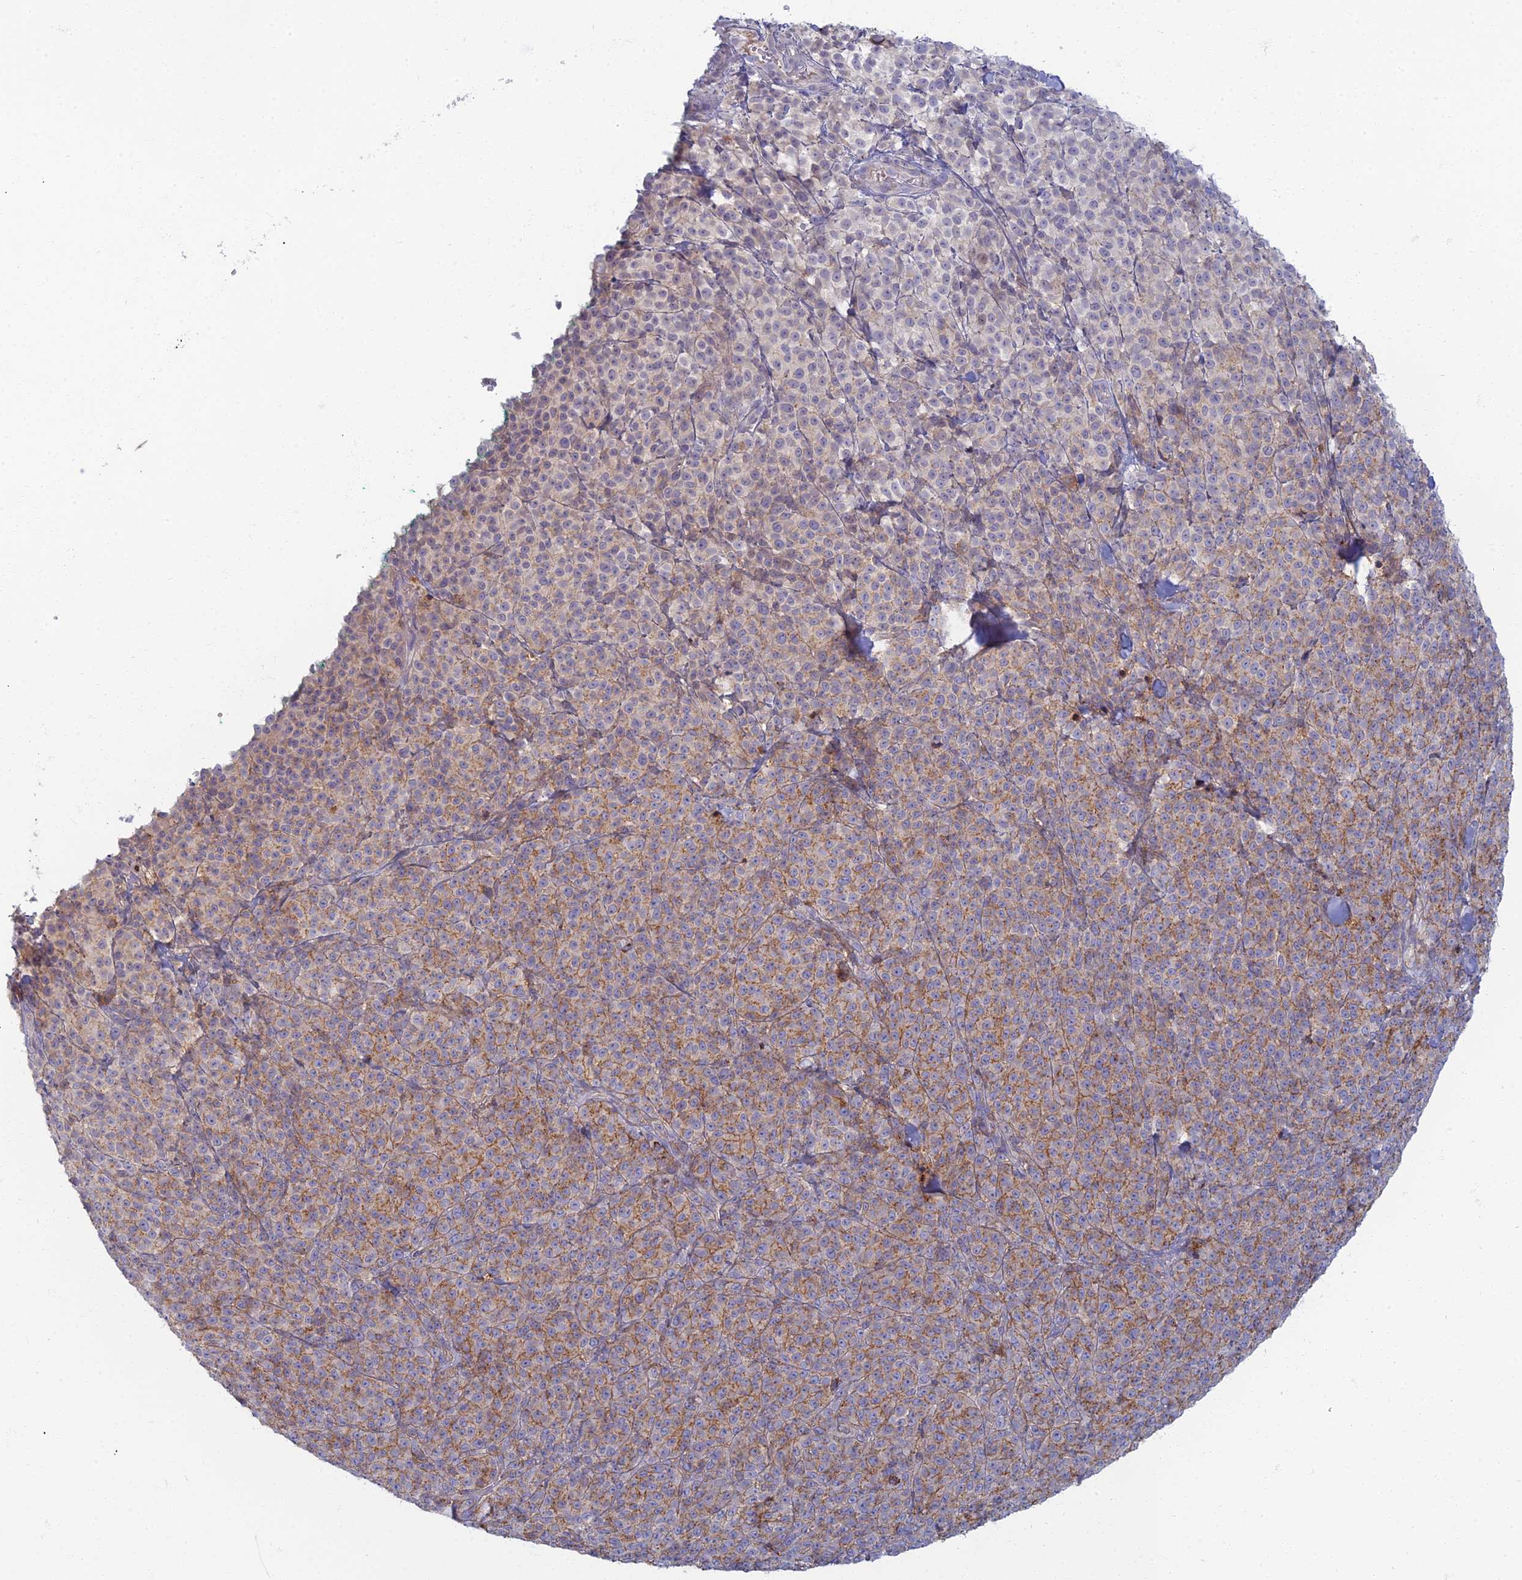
{"staining": {"intensity": "weak", "quantity": "25%-75%", "location": "cytoplasmic/membranous"}, "tissue": "melanoma", "cell_type": "Tumor cells", "image_type": "cancer", "snomed": [{"axis": "morphology", "description": "Normal tissue, NOS"}, {"axis": "morphology", "description": "Malignant melanoma, NOS"}, {"axis": "topography", "description": "Skin"}], "caption": "Weak cytoplasmic/membranous positivity for a protein is present in about 25%-75% of tumor cells of malignant melanoma using IHC.", "gene": "CHMP4B", "patient": {"sex": "female", "age": 34}}